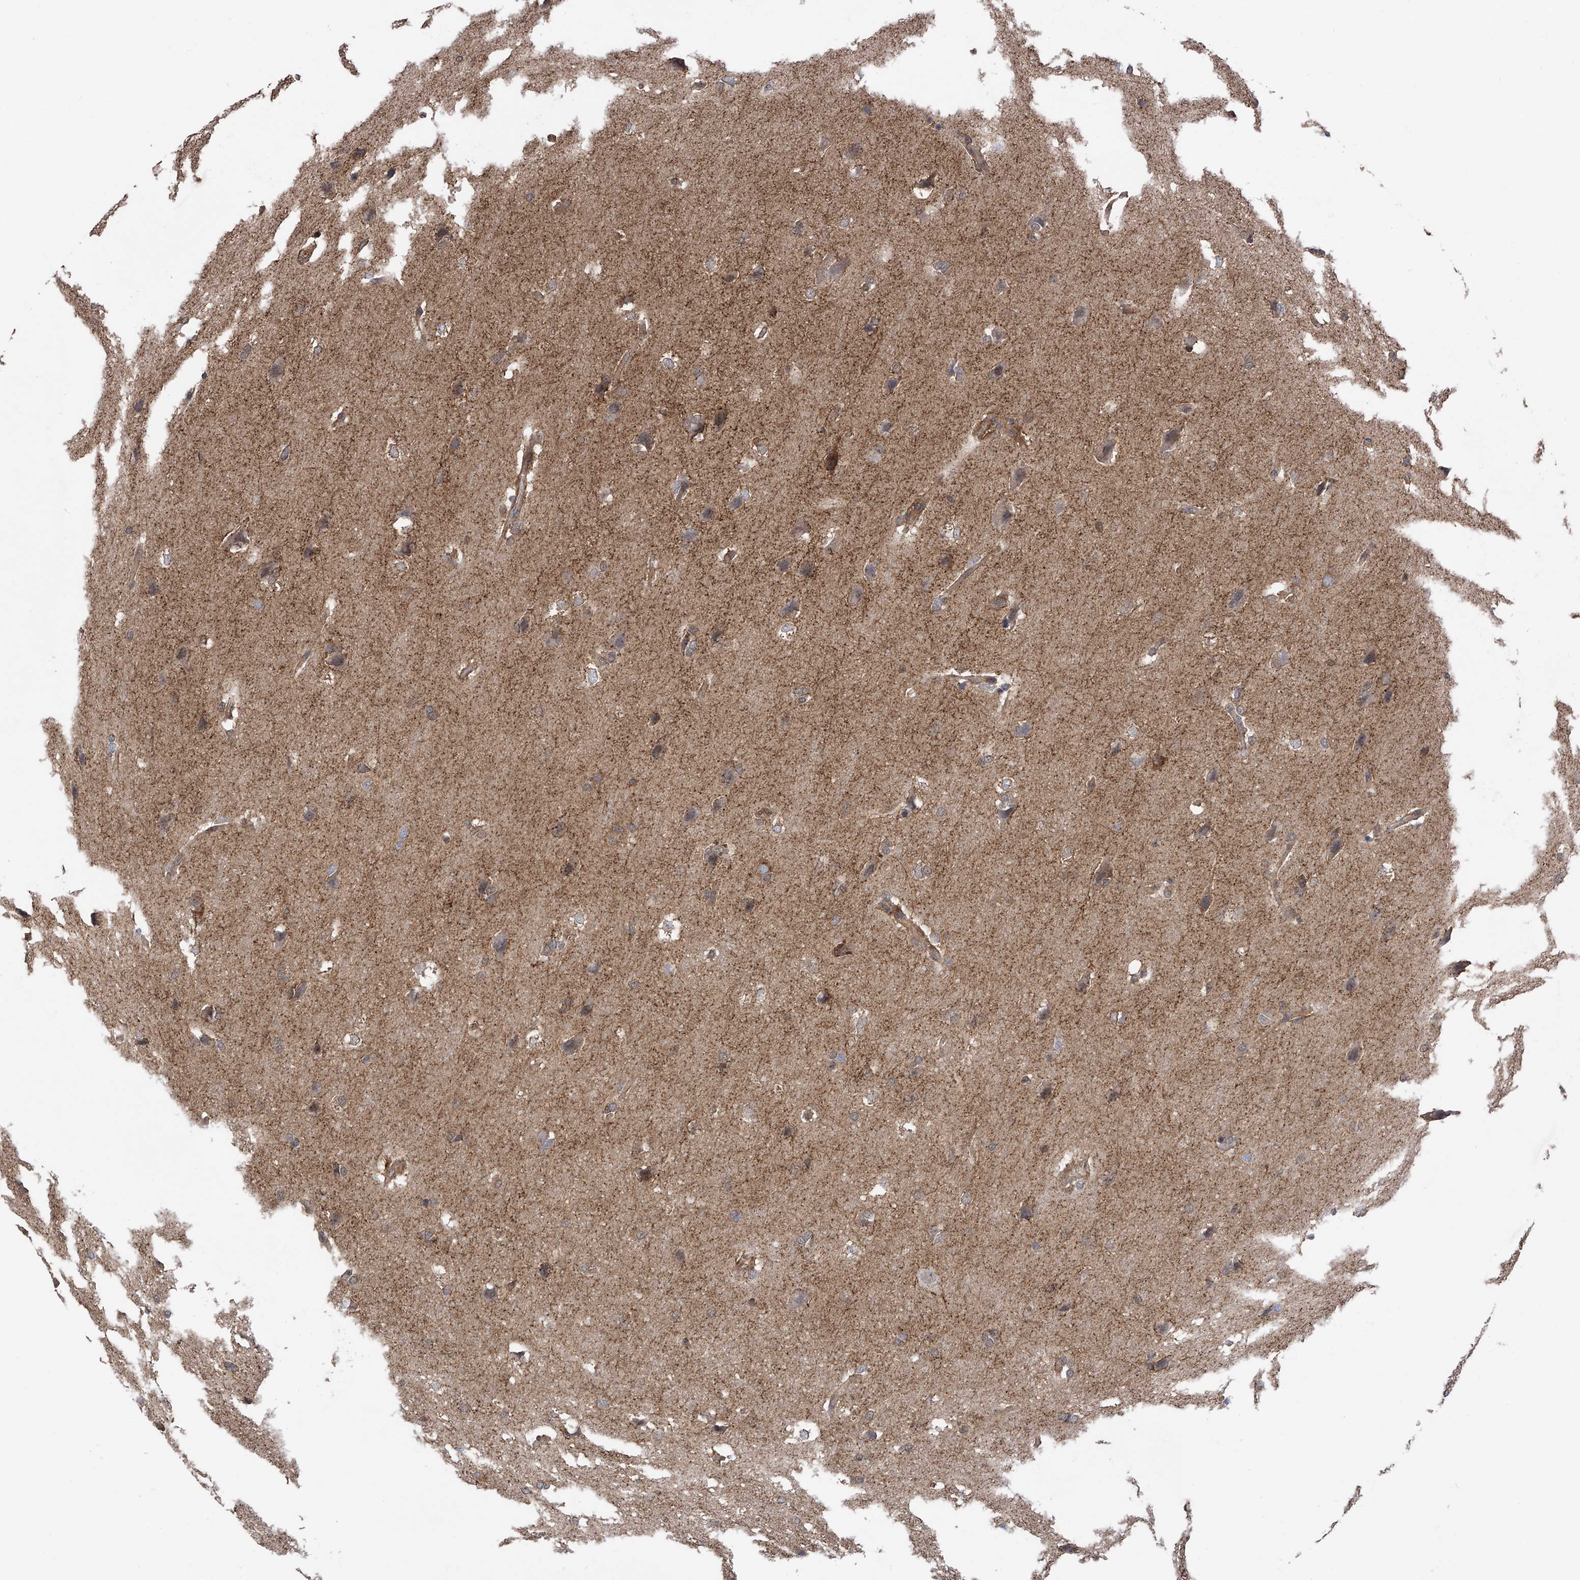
{"staining": {"intensity": "moderate", "quantity": ">75%", "location": "cytoplasmic/membranous"}, "tissue": "glioma", "cell_type": "Tumor cells", "image_type": "cancer", "snomed": [{"axis": "morphology", "description": "Glioma, malignant, Low grade"}, {"axis": "topography", "description": "Brain"}], "caption": "A medium amount of moderate cytoplasmic/membranous expression is identified in about >75% of tumor cells in malignant glioma (low-grade) tissue.", "gene": "CHPF", "patient": {"sex": "female", "age": 37}}